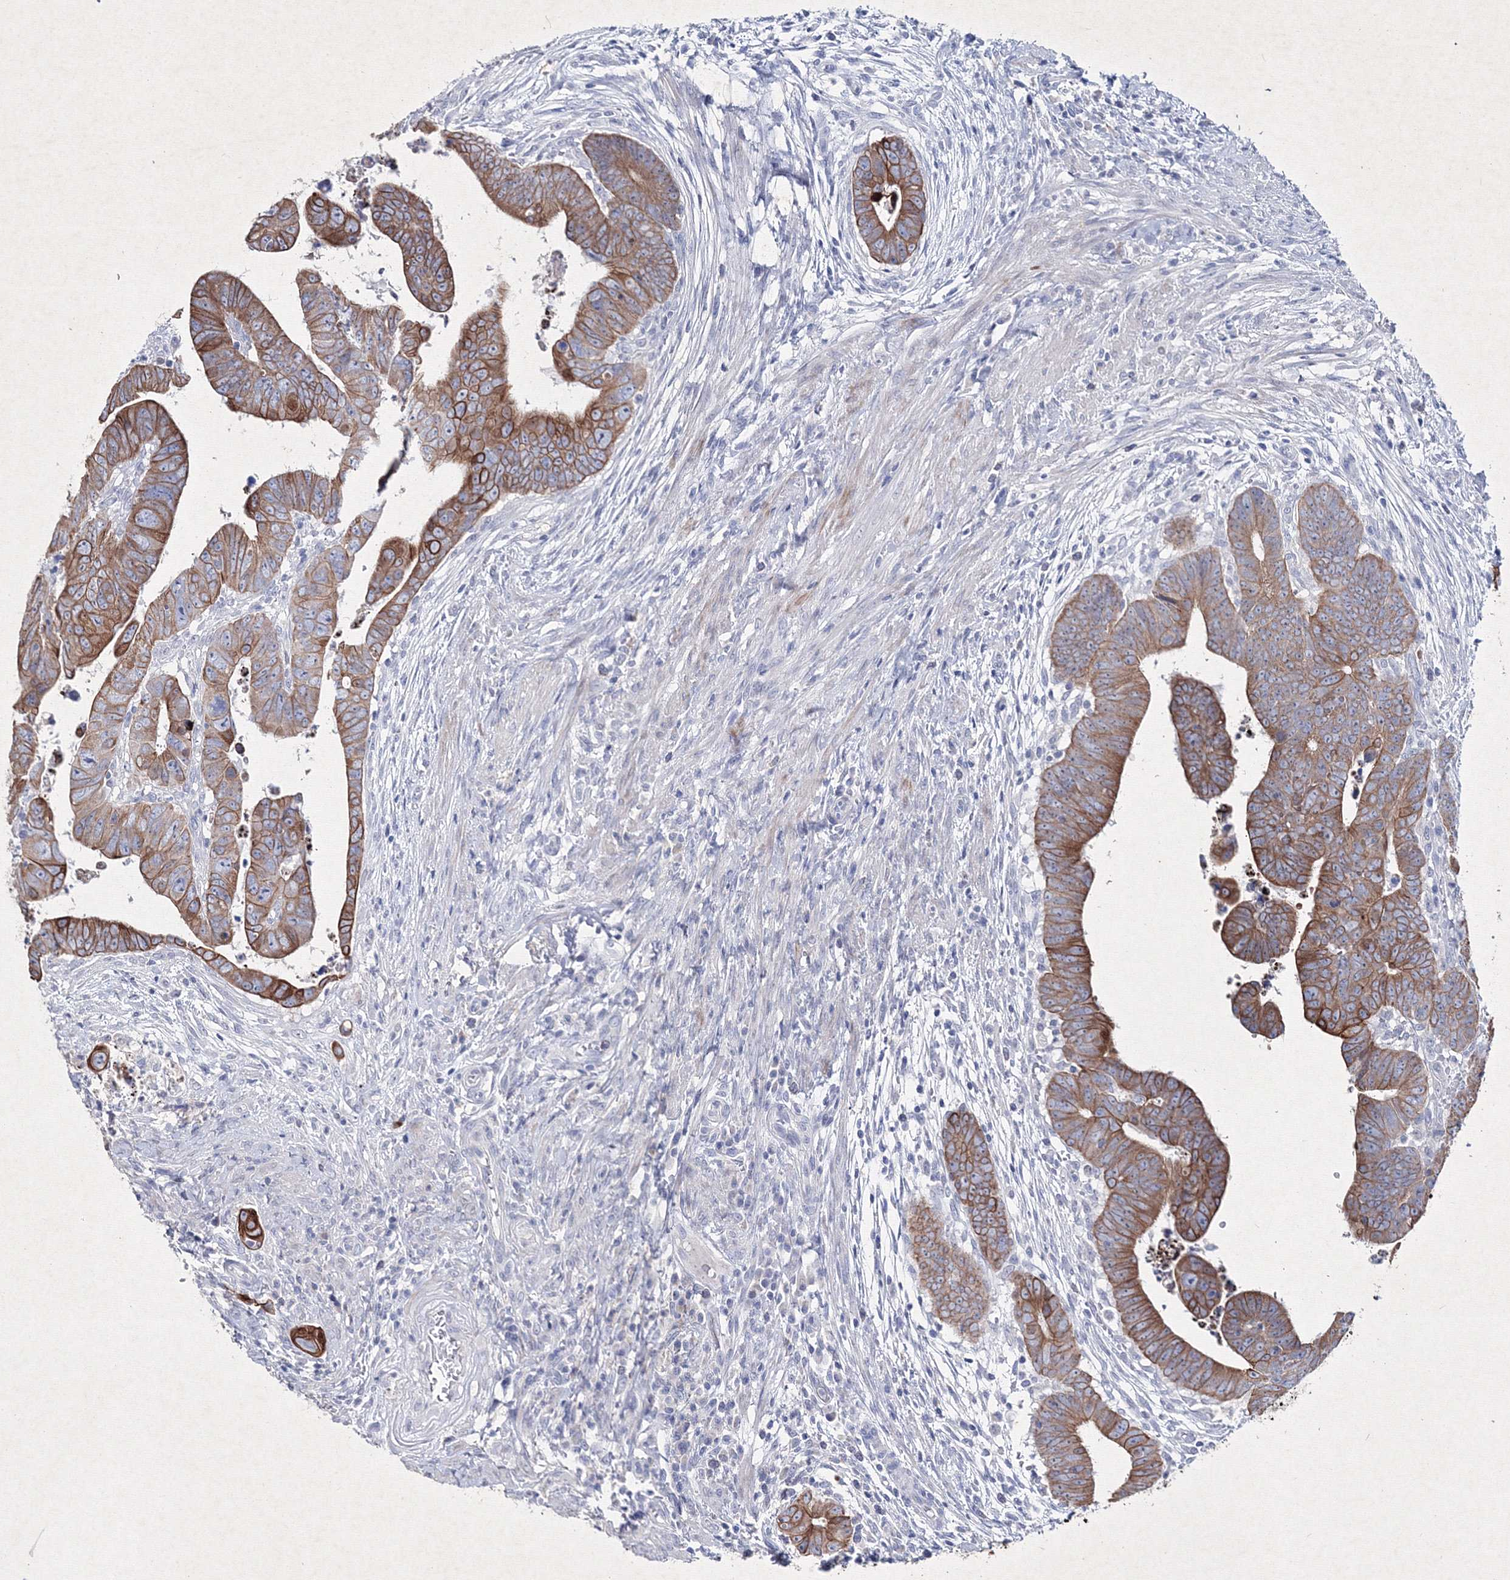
{"staining": {"intensity": "moderate", "quantity": ">75%", "location": "cytoplasmic/membranous"}, "tissue": "colorectal cancer", "cell_type": "Tumor cells", "image_type": "cancer", "snomed": [{"axis": "morphology", "description": "Normal tissue, NOS"}, {"axis": "morphology", "description": "Adenocarcinoma, NOS"}, {"axis": "topography", "description": "Rectum"}], "caption": "Immunohistochemistry (DAB (3,3'-diaminobenzidine)) staining of human colorectal cancer exhibits moderate cytoplasmic/membranous protein expression in approximately >75% of tumor cells.", "gene": "SMIM29", "patient": {"sex": "female", "age": 65}}